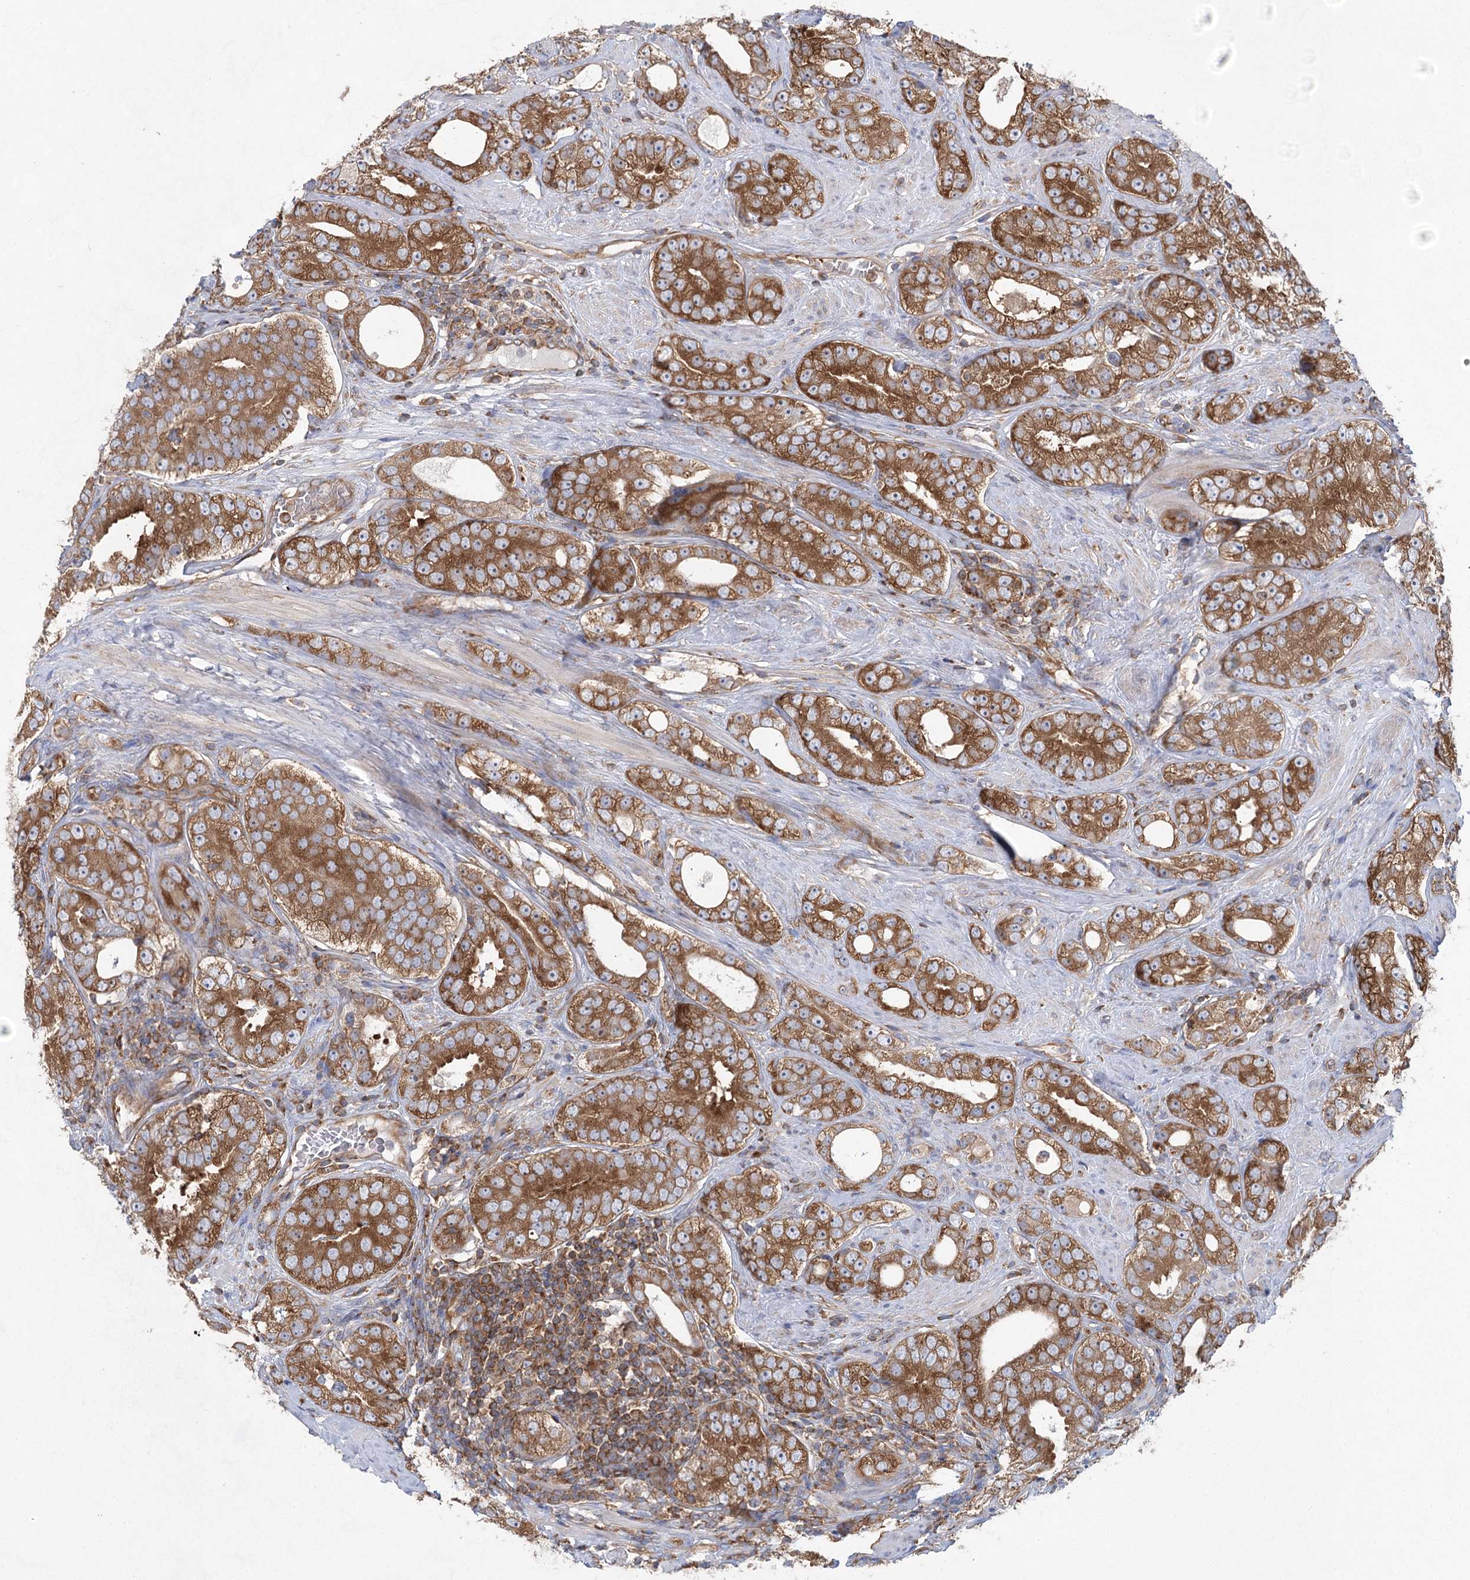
{"staining": {"intensity": "strong", "quantity": ">75%", "location": "cytoplasmic/membranous"}, "tissue": "prostate cancer", "cell_type": "Tumor cells", "image_type": "cancer", "snomed": [{"axis": "morphology", "description": "Adenocarcinoma, High grade"}, {"axis": "topography", "description": "Prostate"}], "caption": "Protein staining displays strong cytoplasmic/membranous positivity in approximately >75% of tumor cells in prostate cancer (adenocarcinoma (high-grade)). The staining was performed using DAB to visualize the protein expression in brown, while the nuclei were stained in blue with hematoxylin (Magnification: 20x).", "gene": "EIF3A", "patient": {"sex": "male", "age": 56}}